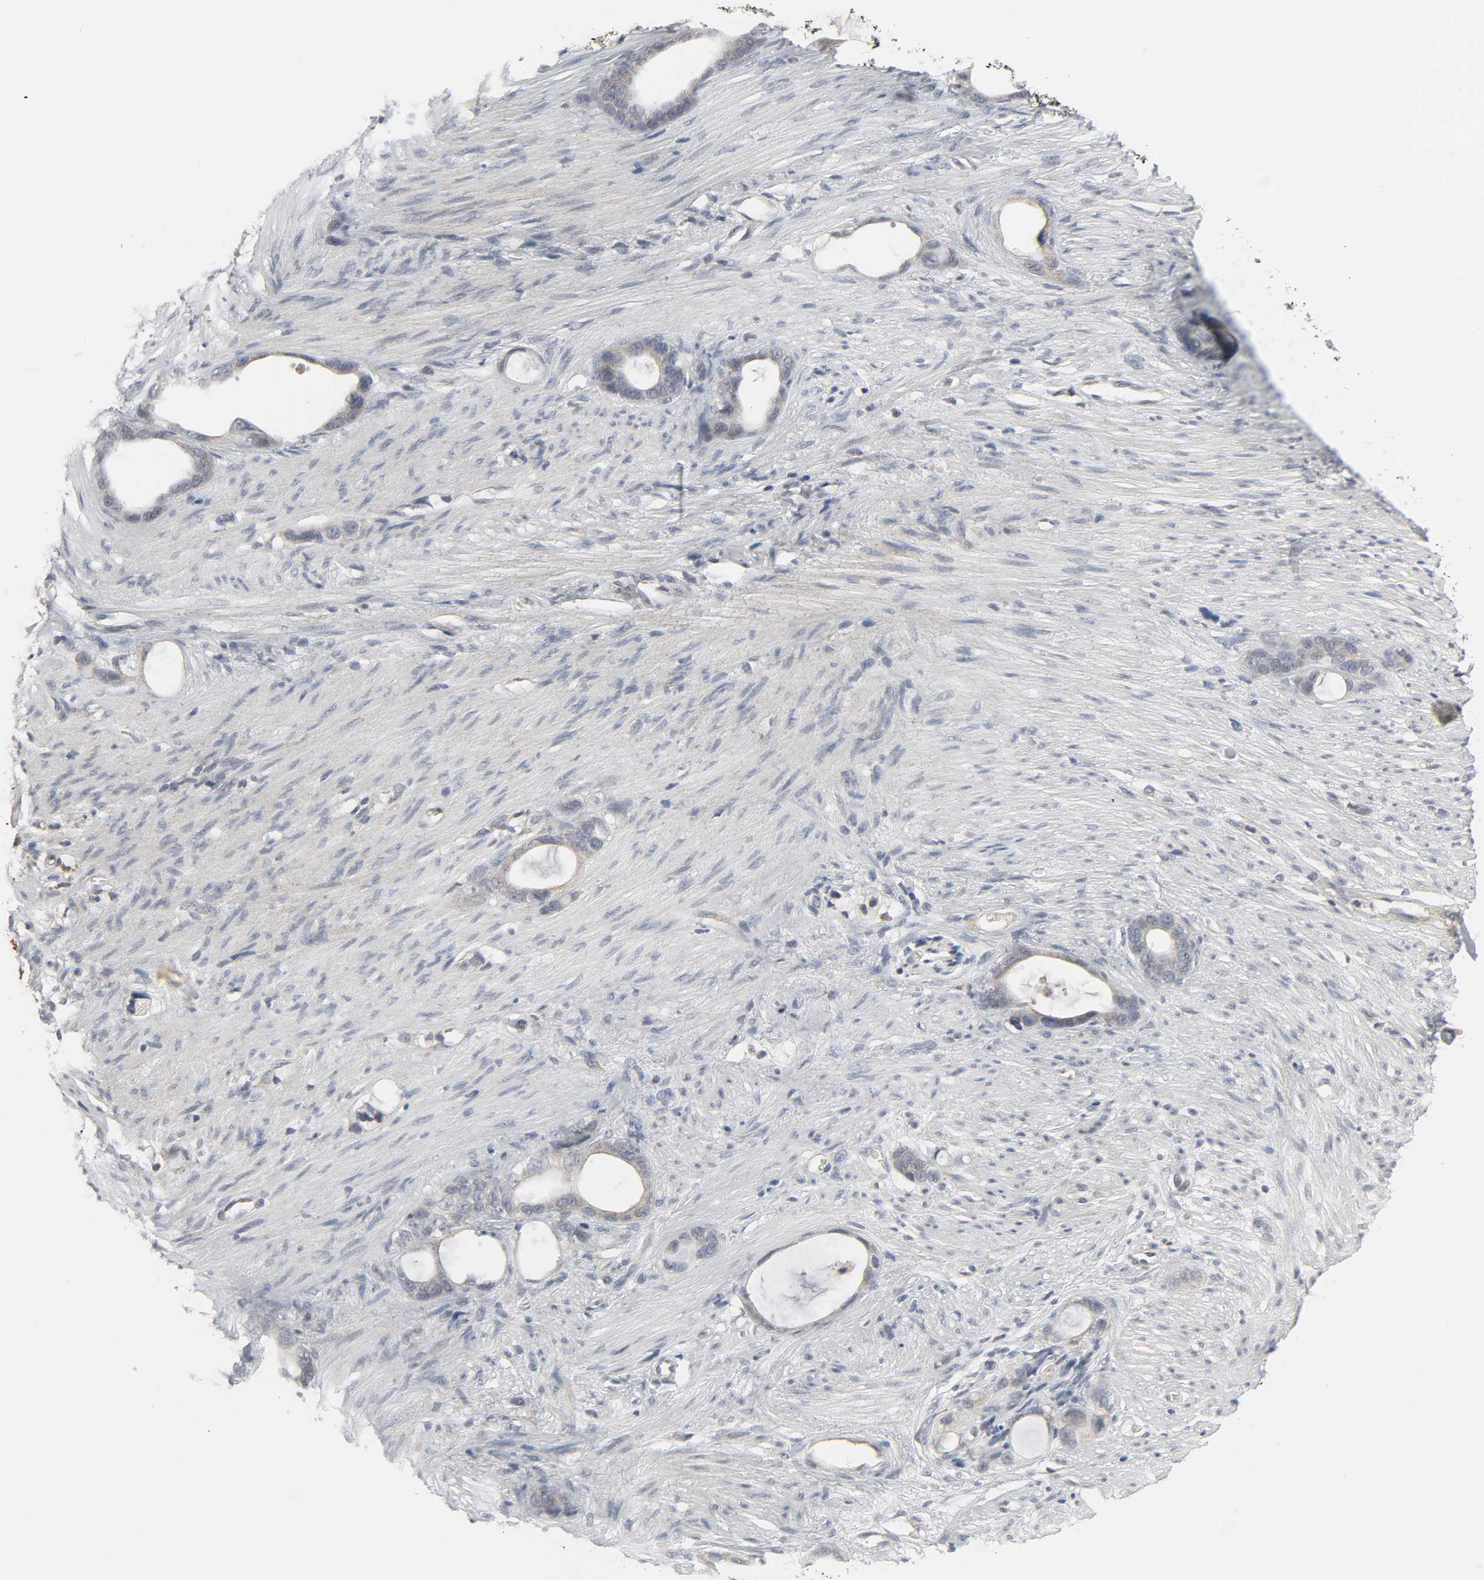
{"staining": {"intensity": "moderate", "quantity": ">75%", "location": "cytoplasmic/membranous"}, "tissue": "stomach cancer", "cell_type": "Tumor cells", "image_type": "cancer", "snomed": [{"axis": "morphology", "description": "Adenocarcinoma, NOS"}, {"axis": "topography", "description": "Stomach"}], "caption": "Immunohistochemical staining of adenocarcinoma (stomach) reveals moderate cytoplasmic/membranous protein positivity in approximately >75% of tumor cells. (DAB (3,3'-diaminobenzidine) IHC with brightfield microscopy, high magnification).", "gene": "CLIP1", "patient": {"sex": "female", "age": 75}}